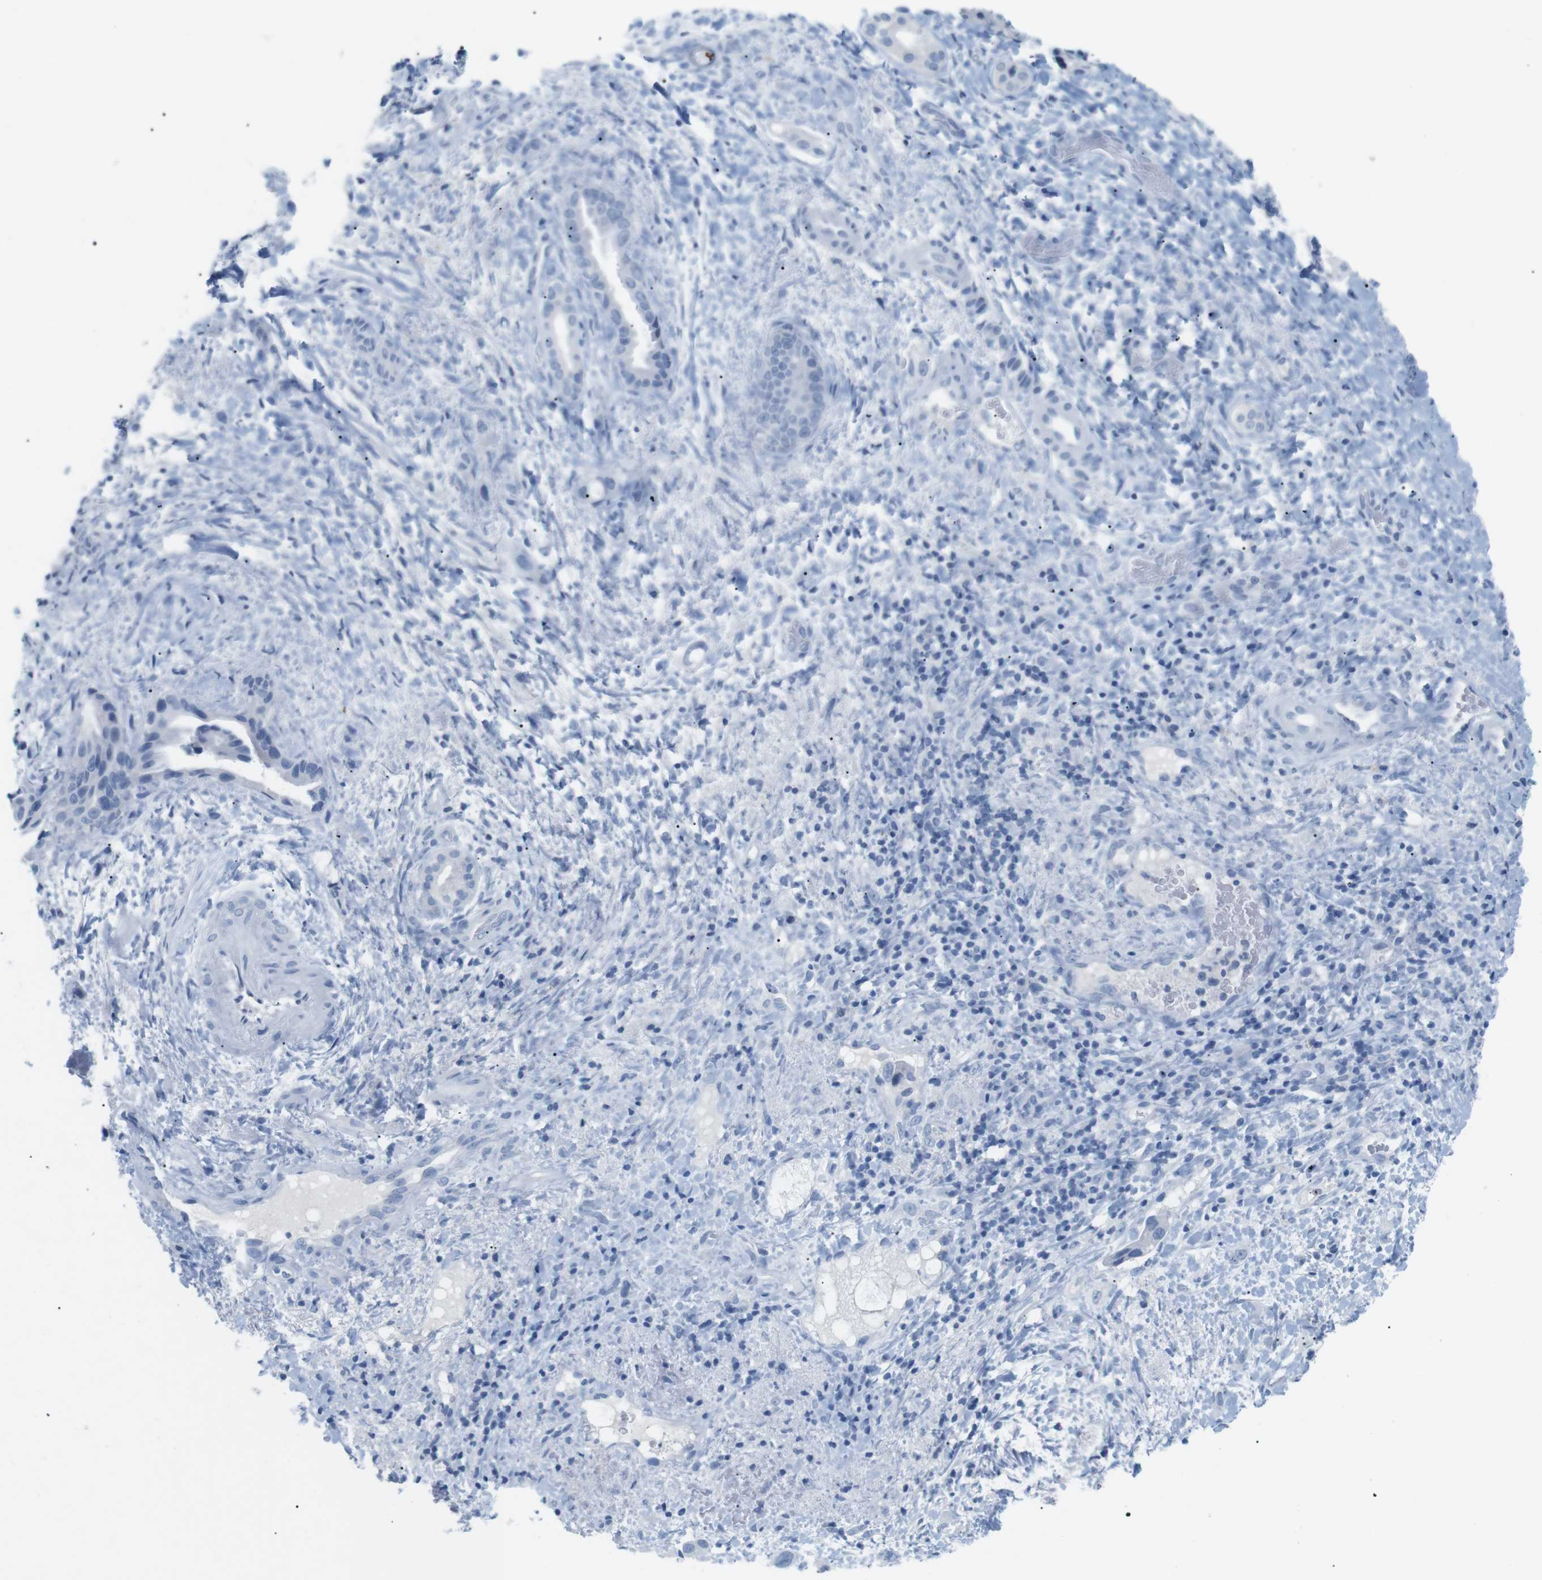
{"staining": {"intensity": "negative", "quantity": "none", "location": "none"}, "tissue": "liver cancer", "cell_type": "Tumor cells", "image_type": "cancer", "snomed": [{"axis": "morphology", "description": "Cholangiocarcinoma"}, {"axis": "topography", "description": "Liver"}], "caption": "Human liver cholangiocarcinoma stained for a protein using IHC shows no expression in tumor cells.", "gene": "HBG2", "patient": {"sex": "female", "age": 65}}